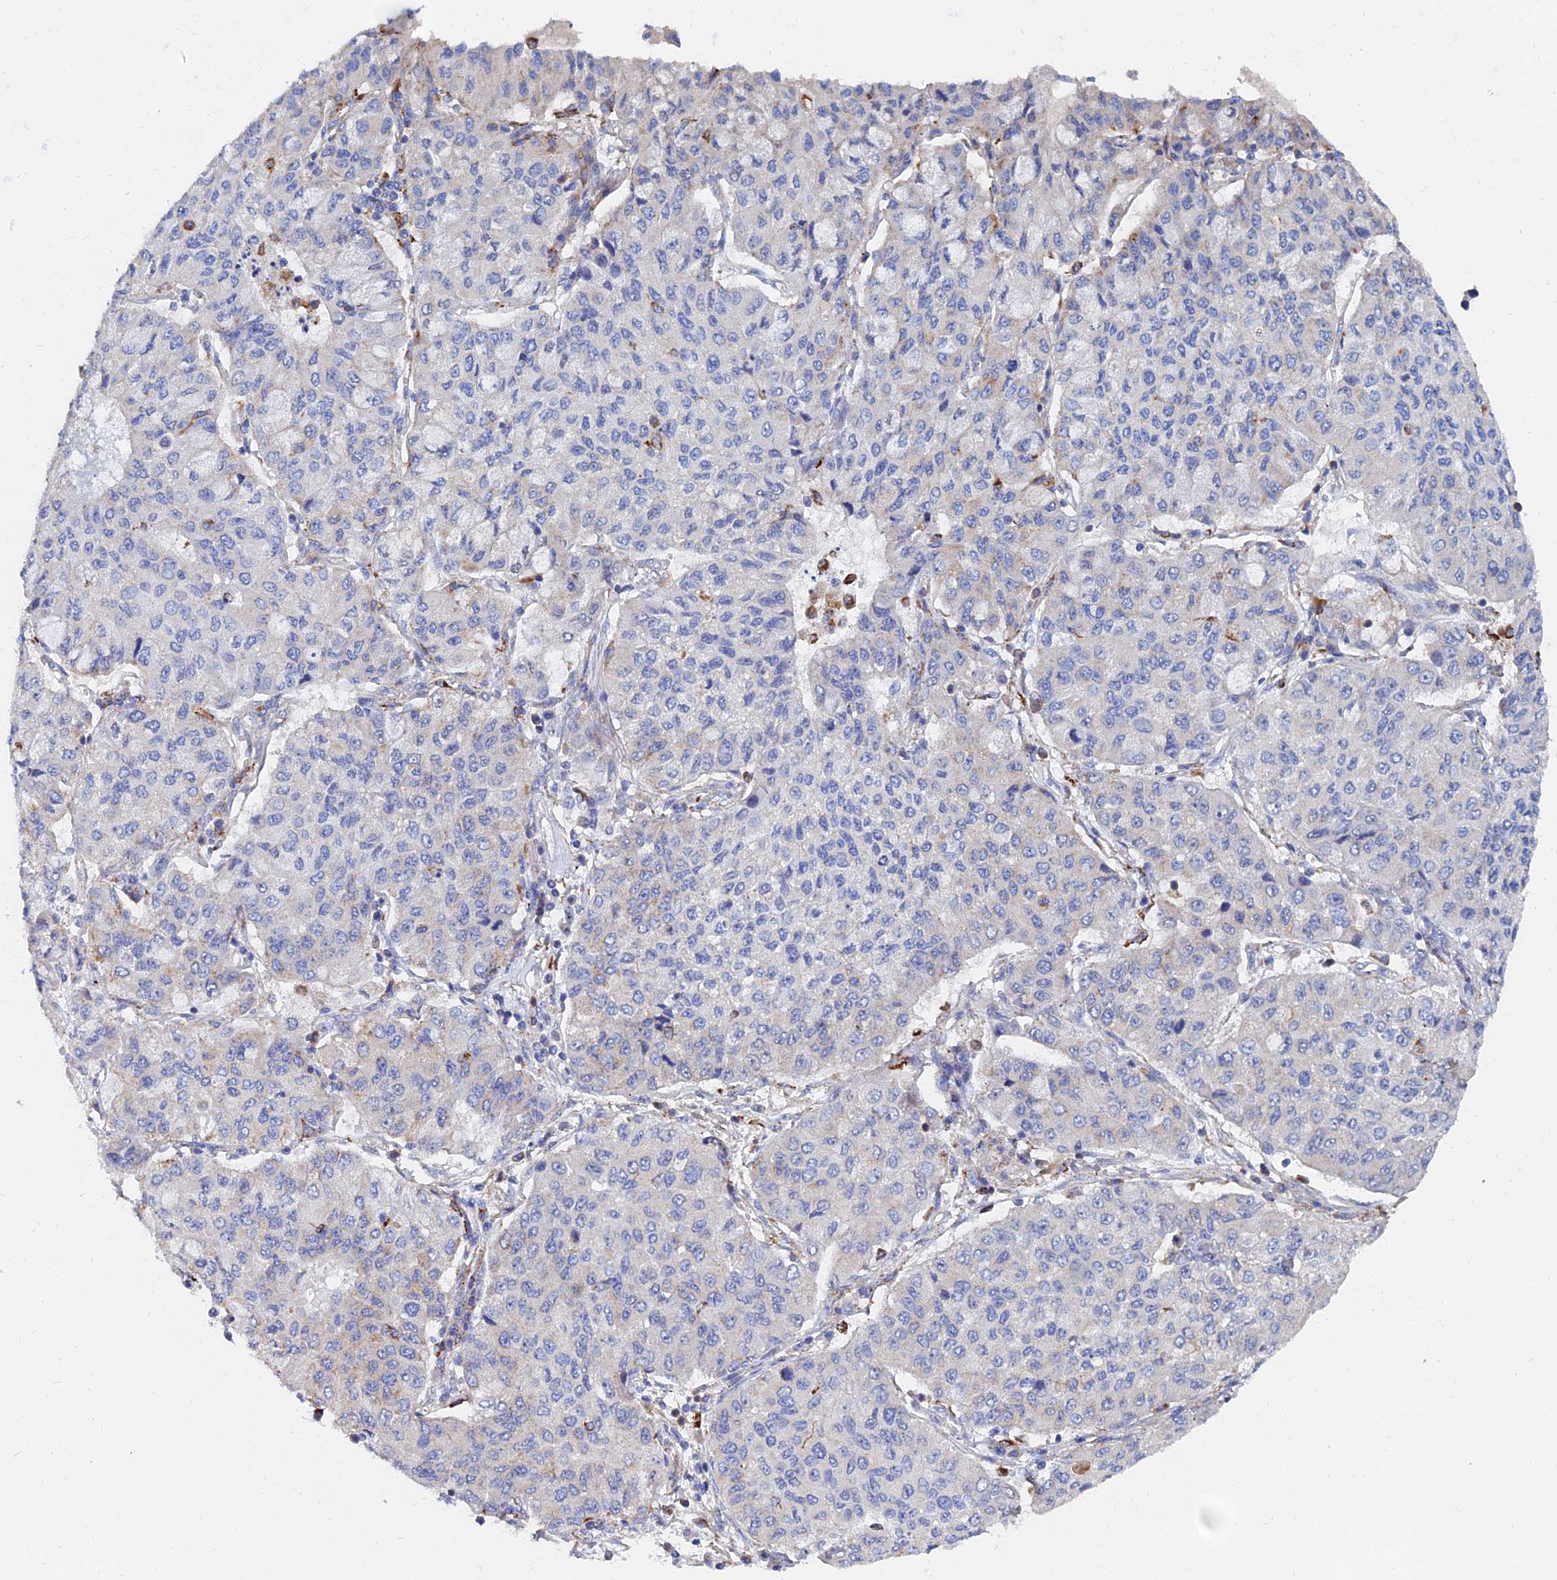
{"staining": {"intensity": "negative", "quantity": "none", "location": "none"}, "tissue": "lung cancer", "cell_type": "Tumor cells", "image_type": "cancer", "snomed": [{"axis": "morphology", "description": "Squamous cell carcinoma, NOS"}, {"axis": "topography", "description": "Lung"}], "caption": "Protein analysis of lung cancer (squamous cell carcinoma) exhibits no significant positivity in tumor cells.", "gene": "SPNS1", "patient": {"sex": "male", "age": 74}}